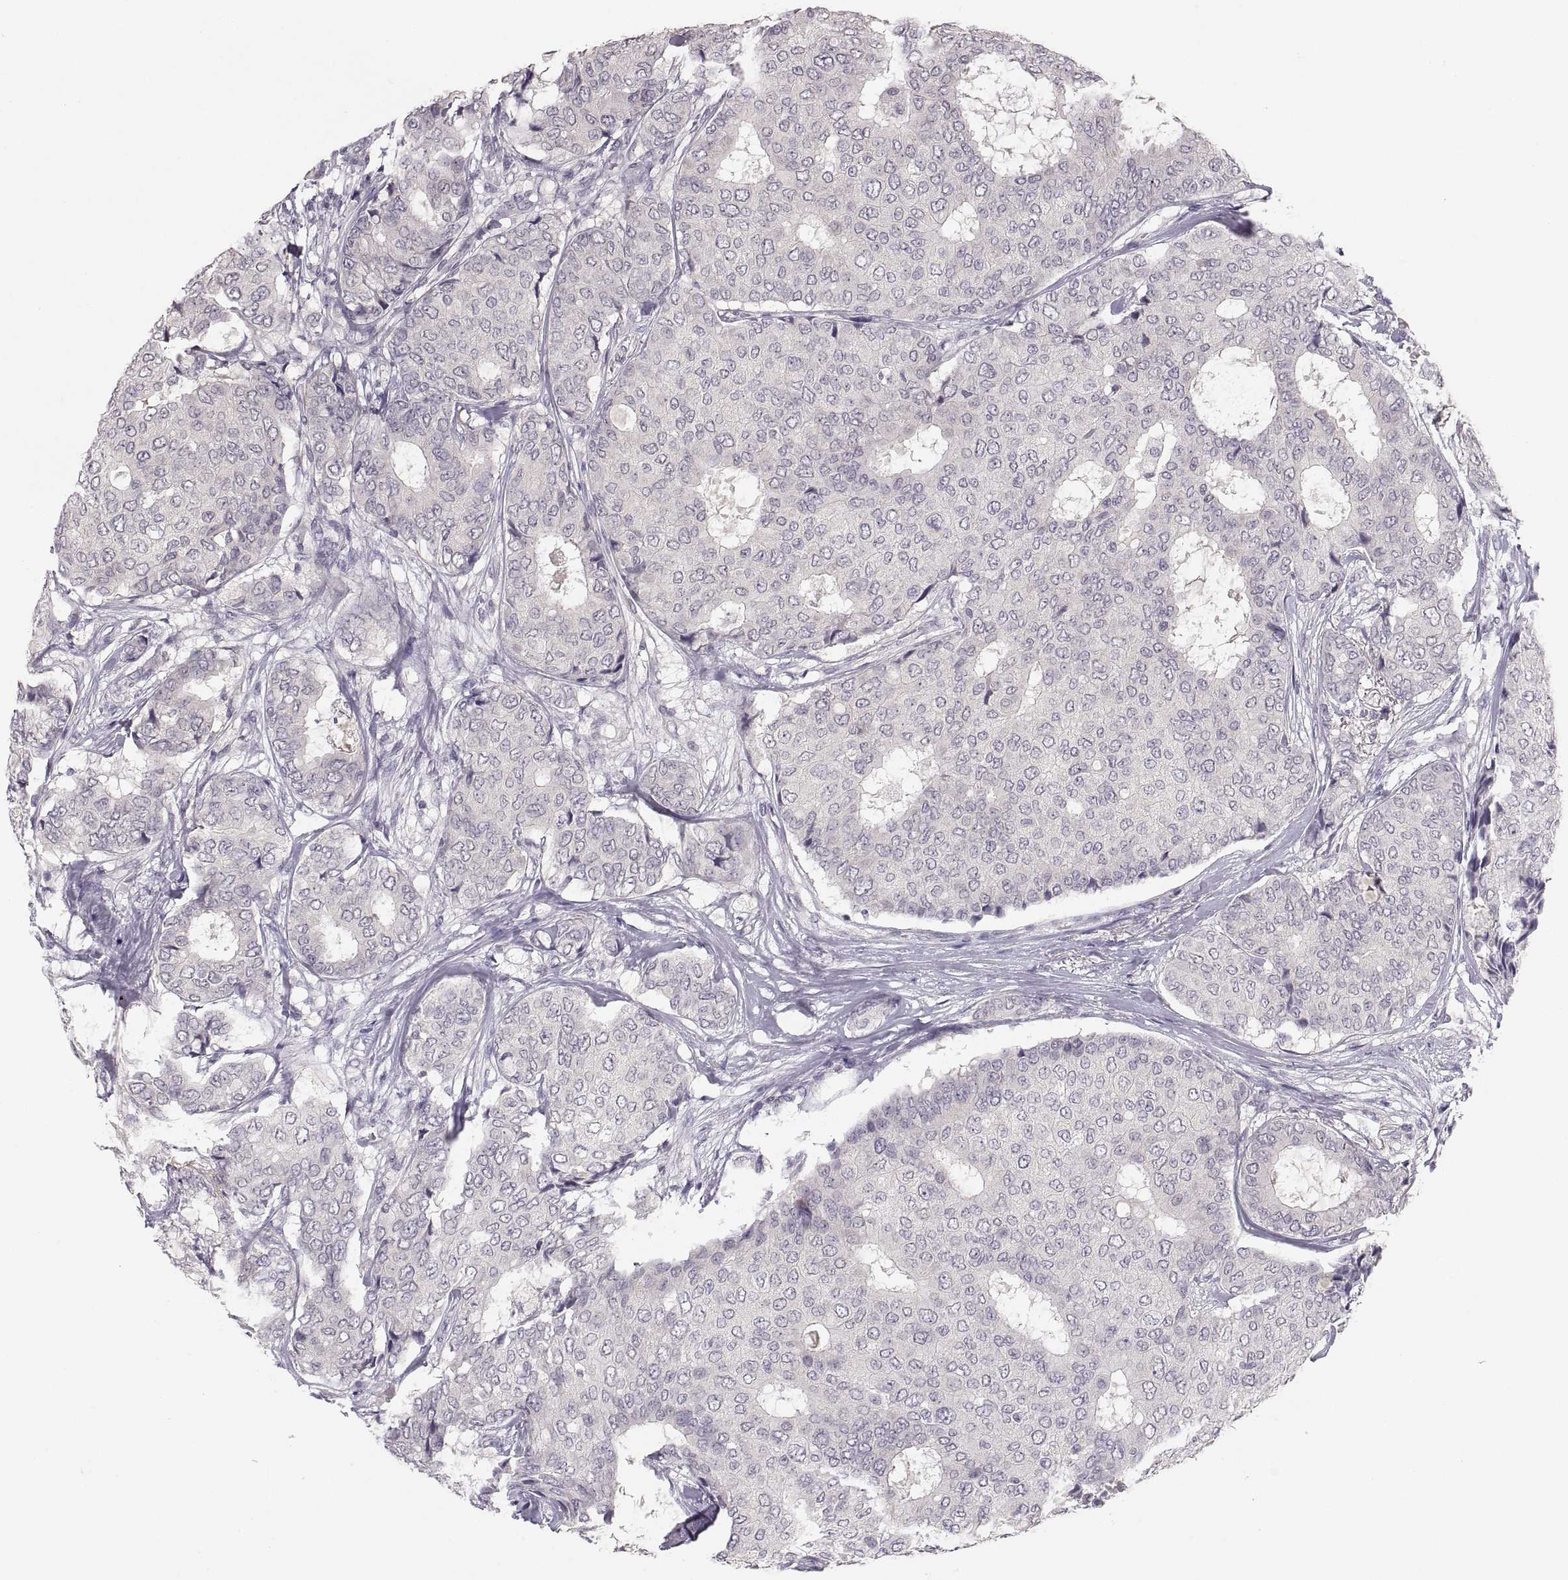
{"staining": {"intensity": "negative", "quantity": "none", "location": "none"}, "tissue": "breast cancer", "cell_type": "Tumor cells", "image_type": "cancer", "snomed": [{"axis": "morphology", "description": "Duct carcinoma"}, {"axis": "topography", "description": "Breast"}], "caption": "The micrograph shows no significant staining in tumor cells of invasive ductal carcinoma (breast).", "gene": "CDH2", "patient": {"sex": "female", "age": 75}}